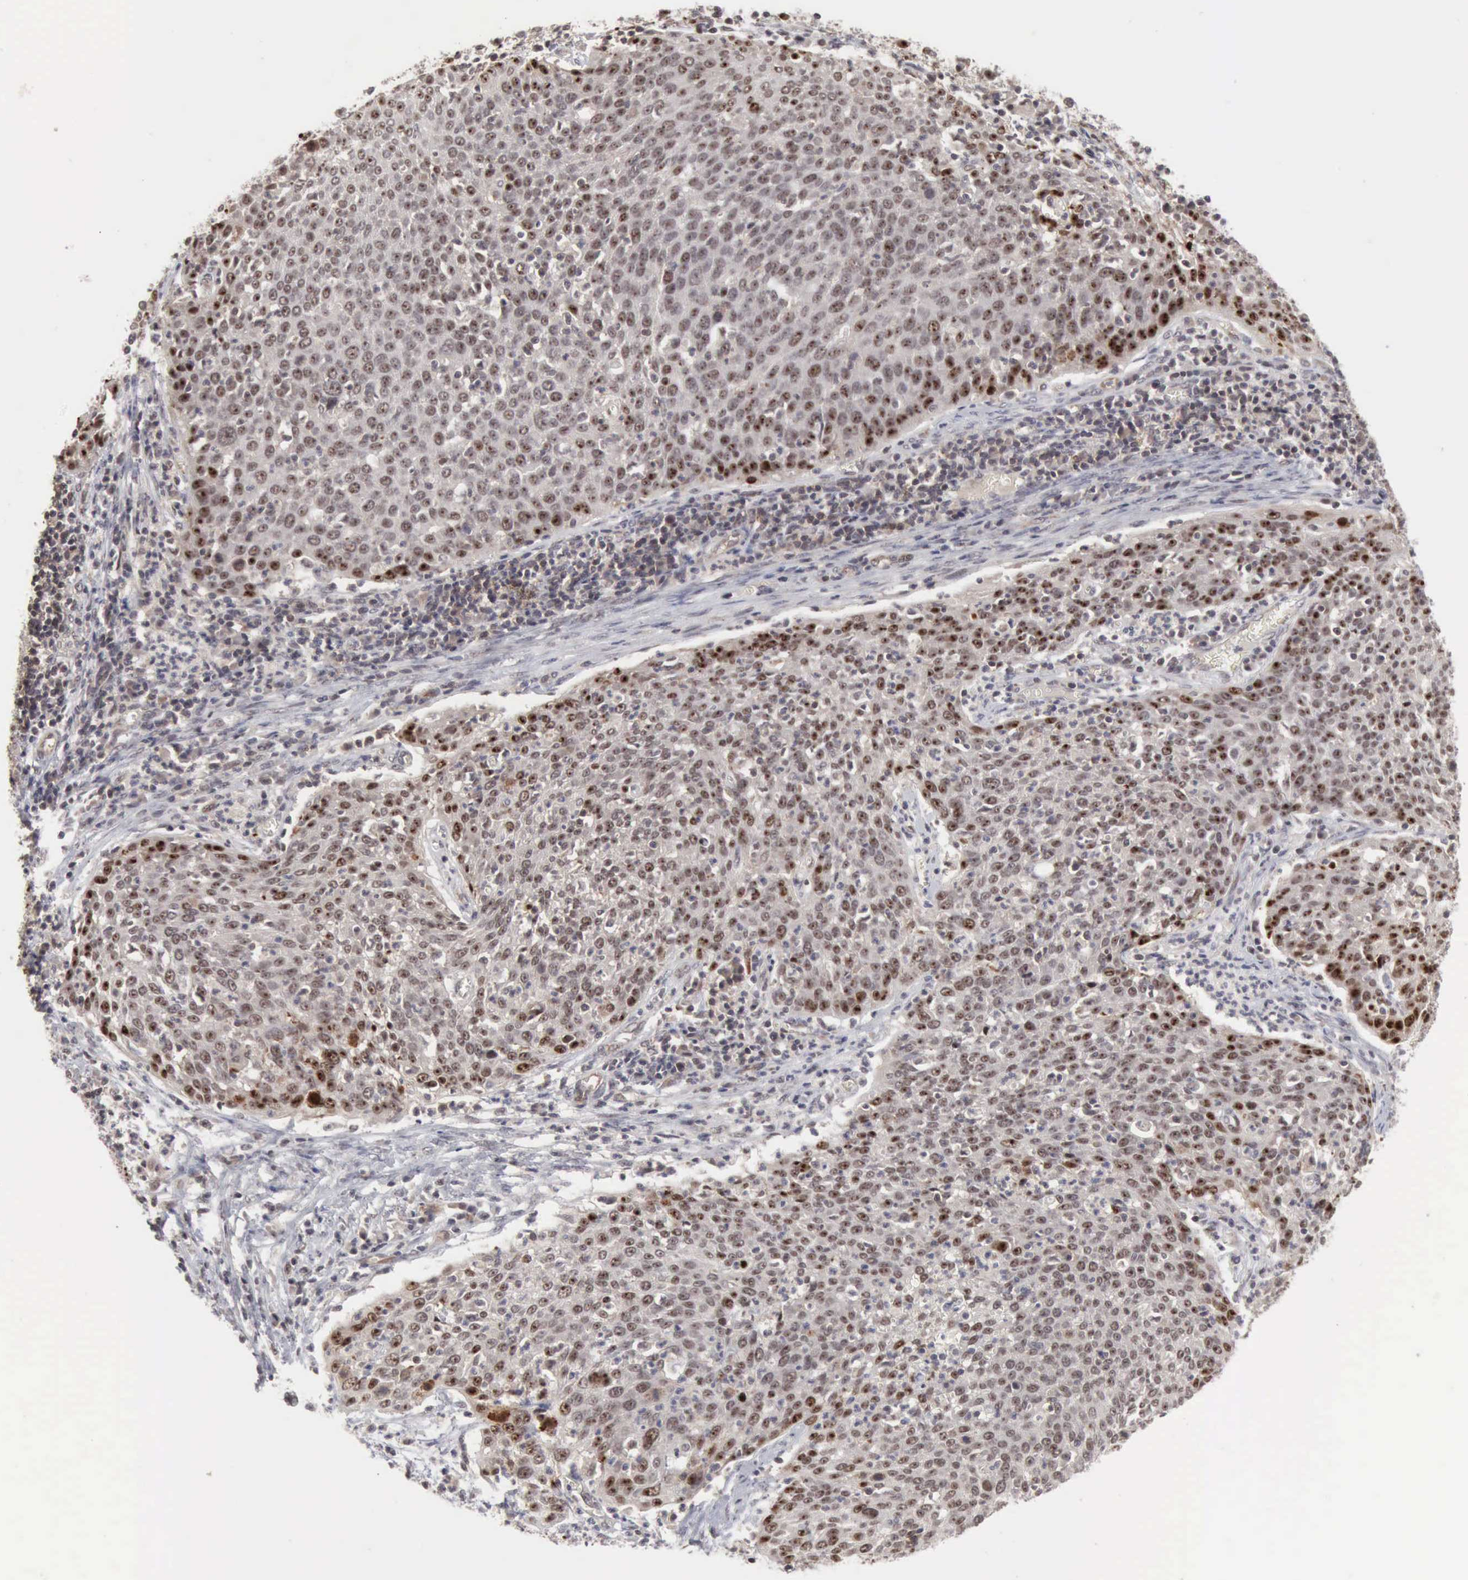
{"staining": {"intensity": "weak", "quantity": "25%-75%", "location": "nuclear"}, "tissue": "cervical cancer", "cell_type": "Tumor cells", "image_type": "cancer", "snomed": [{"axis": "morphology", "description": "Squamous cell carcinoma, NOS"}, {"axis": "topography", "description": "Cervix"}], "caption": "Immunohistochemical staining of human cervical cancer (squamous cell carcinoma) reveals low levels of weak nuclear protein positivity in approximately 25%-75% of tumor cells.", "gene": "CDKN2A", "patient": {"sex": "female", "age": 38}}